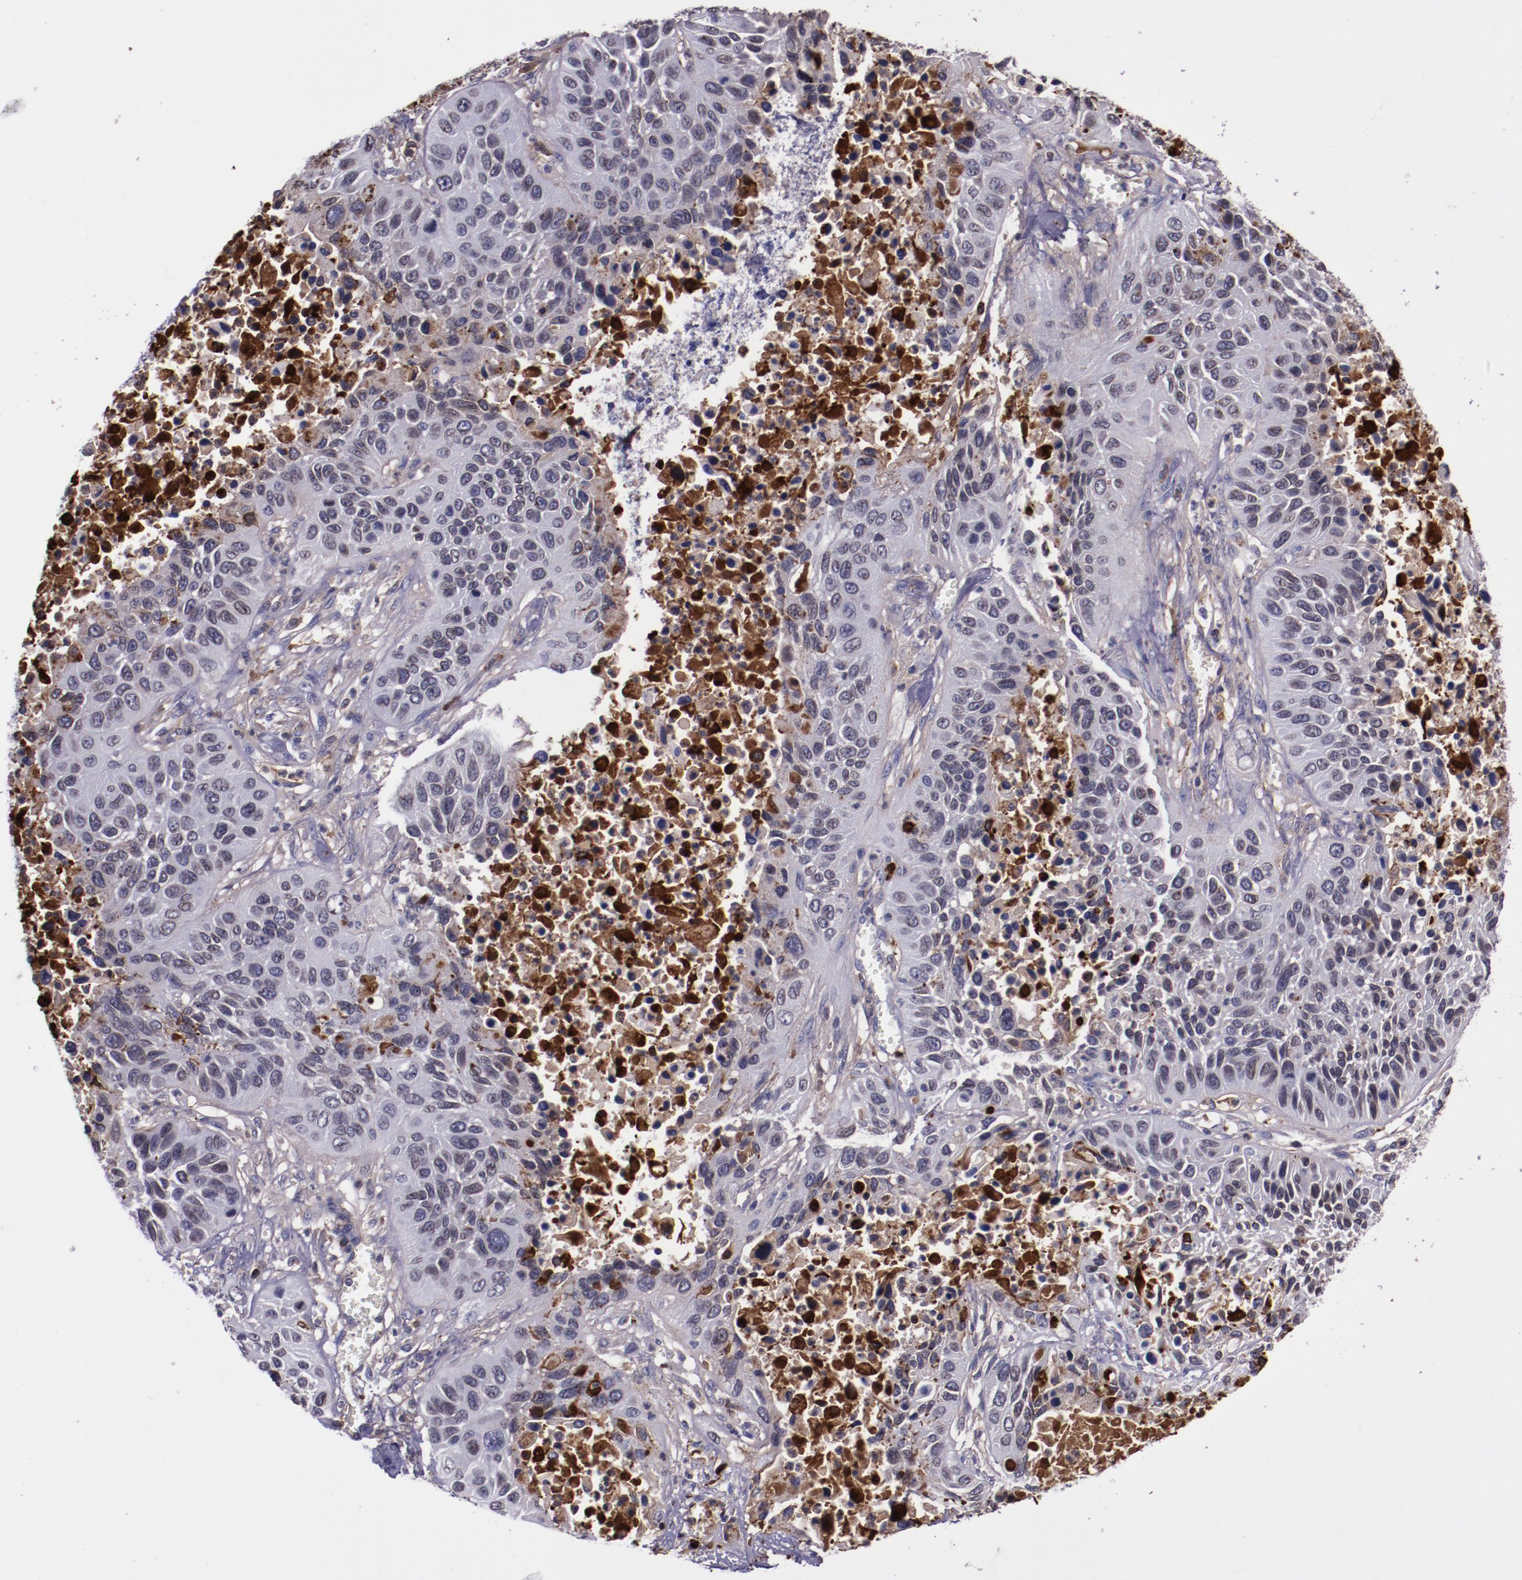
{"staining": {"intensity": "negative", "quantity": "none", "location": "none"}, "tissue": "lung cancer", "cell_type": "Tumor cells", "image_type": "cancer", "snomed": [{"axis": "morphology", "description": "Squamous cell carcinoma, NOS"}, {"axis": "topography", "description": "Lung"}], "caption": "Lung squamous cell carcinoma stained for a protein using immunohistochemistry (IHC) reveals no positivity tumor cells.", "gene": "APOH", "patient": {"sex": "female", "age": 76}}